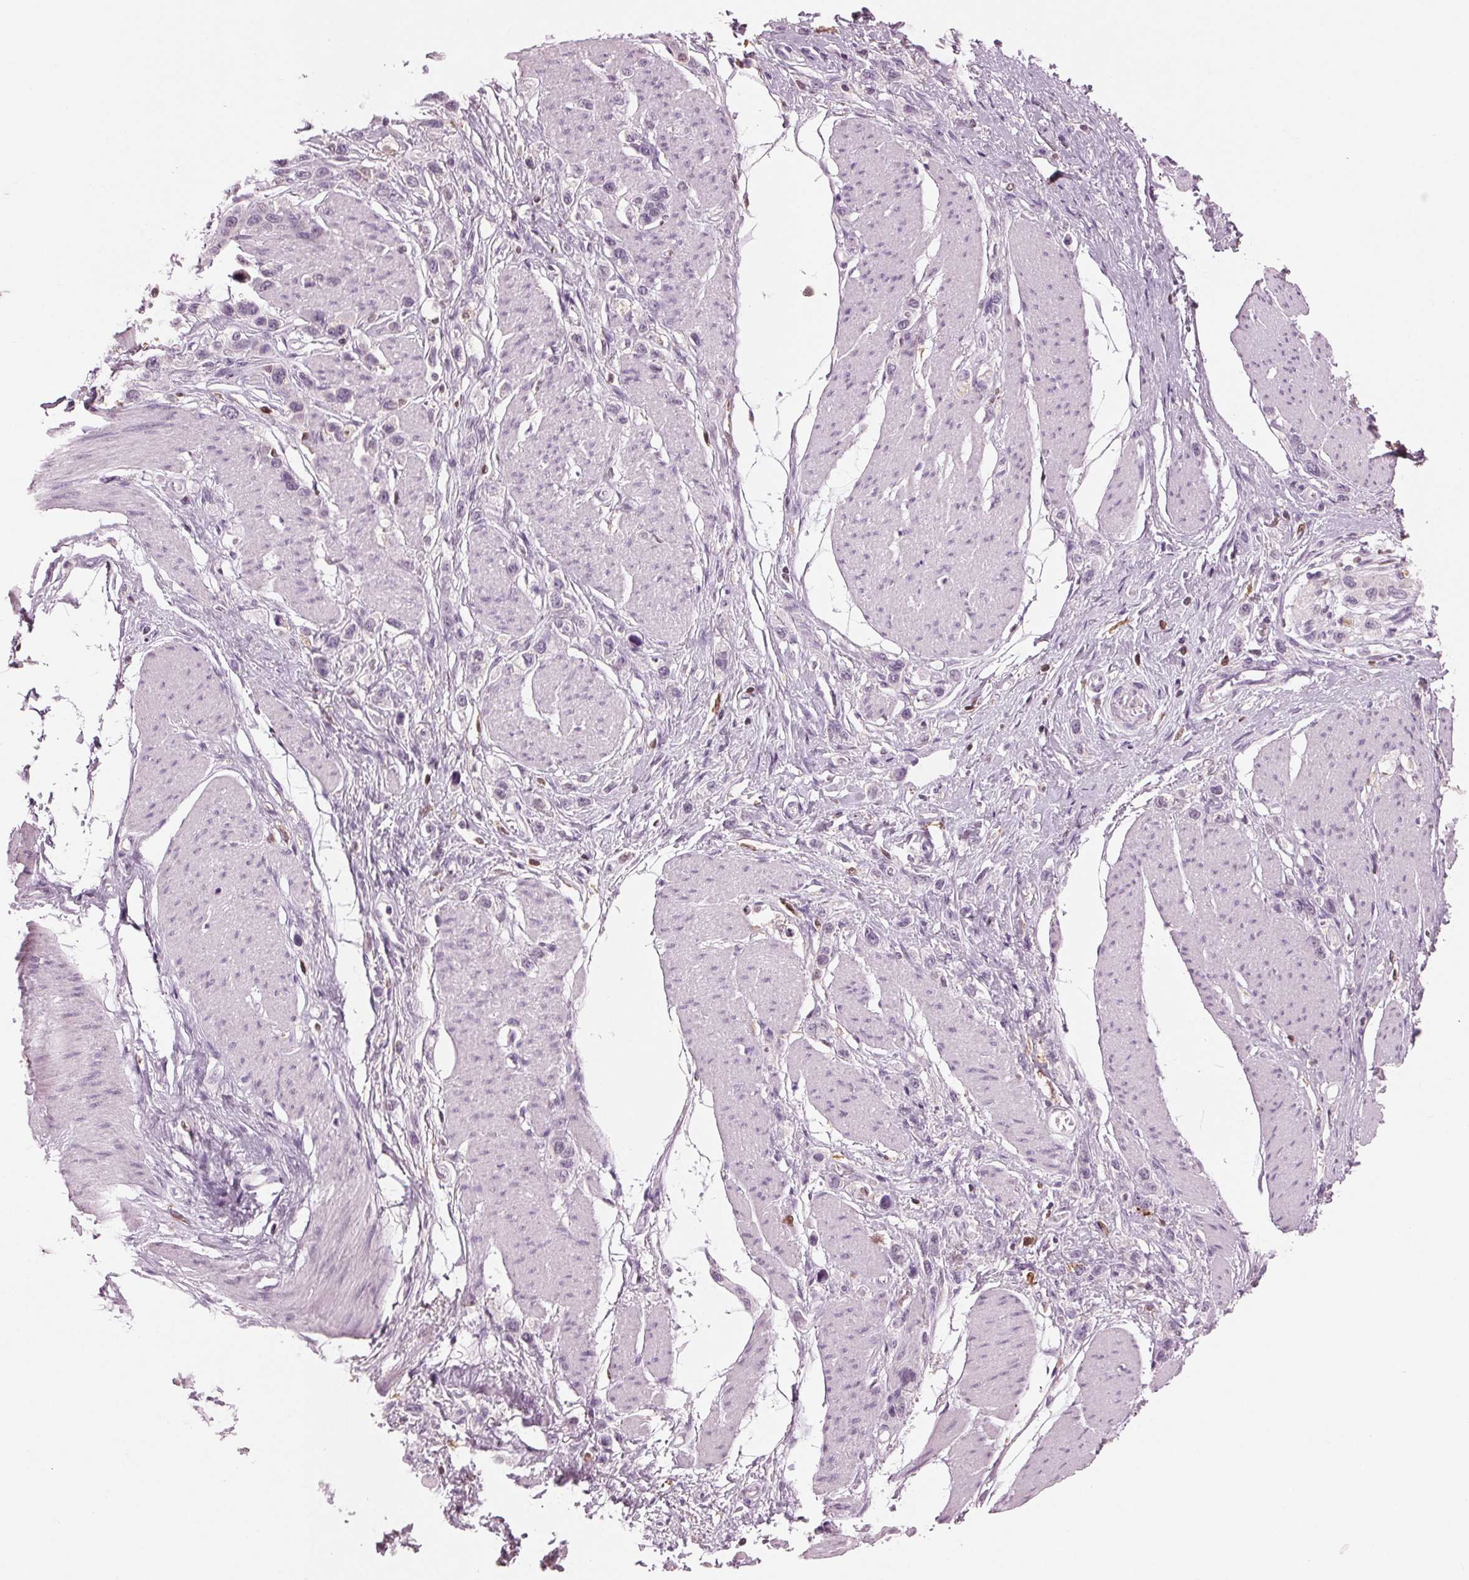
{"staining": {"intensity": "negative", "quantity": "none", "location": "none"}, "tissue": "stomach cancer", "cell_type": "Tumor cells", "image_type": "cancer", "snomed": [{"axis": "morphology", "description": "Adenocarcinoma, NOS"}, {"axis": "topography", "description": "Stomach"}], "caption": "Tumor cells show no significant protein positivity in stomach cancer.", "gene": "BTLA", "patient": {"sex": "female", "age": 65}}